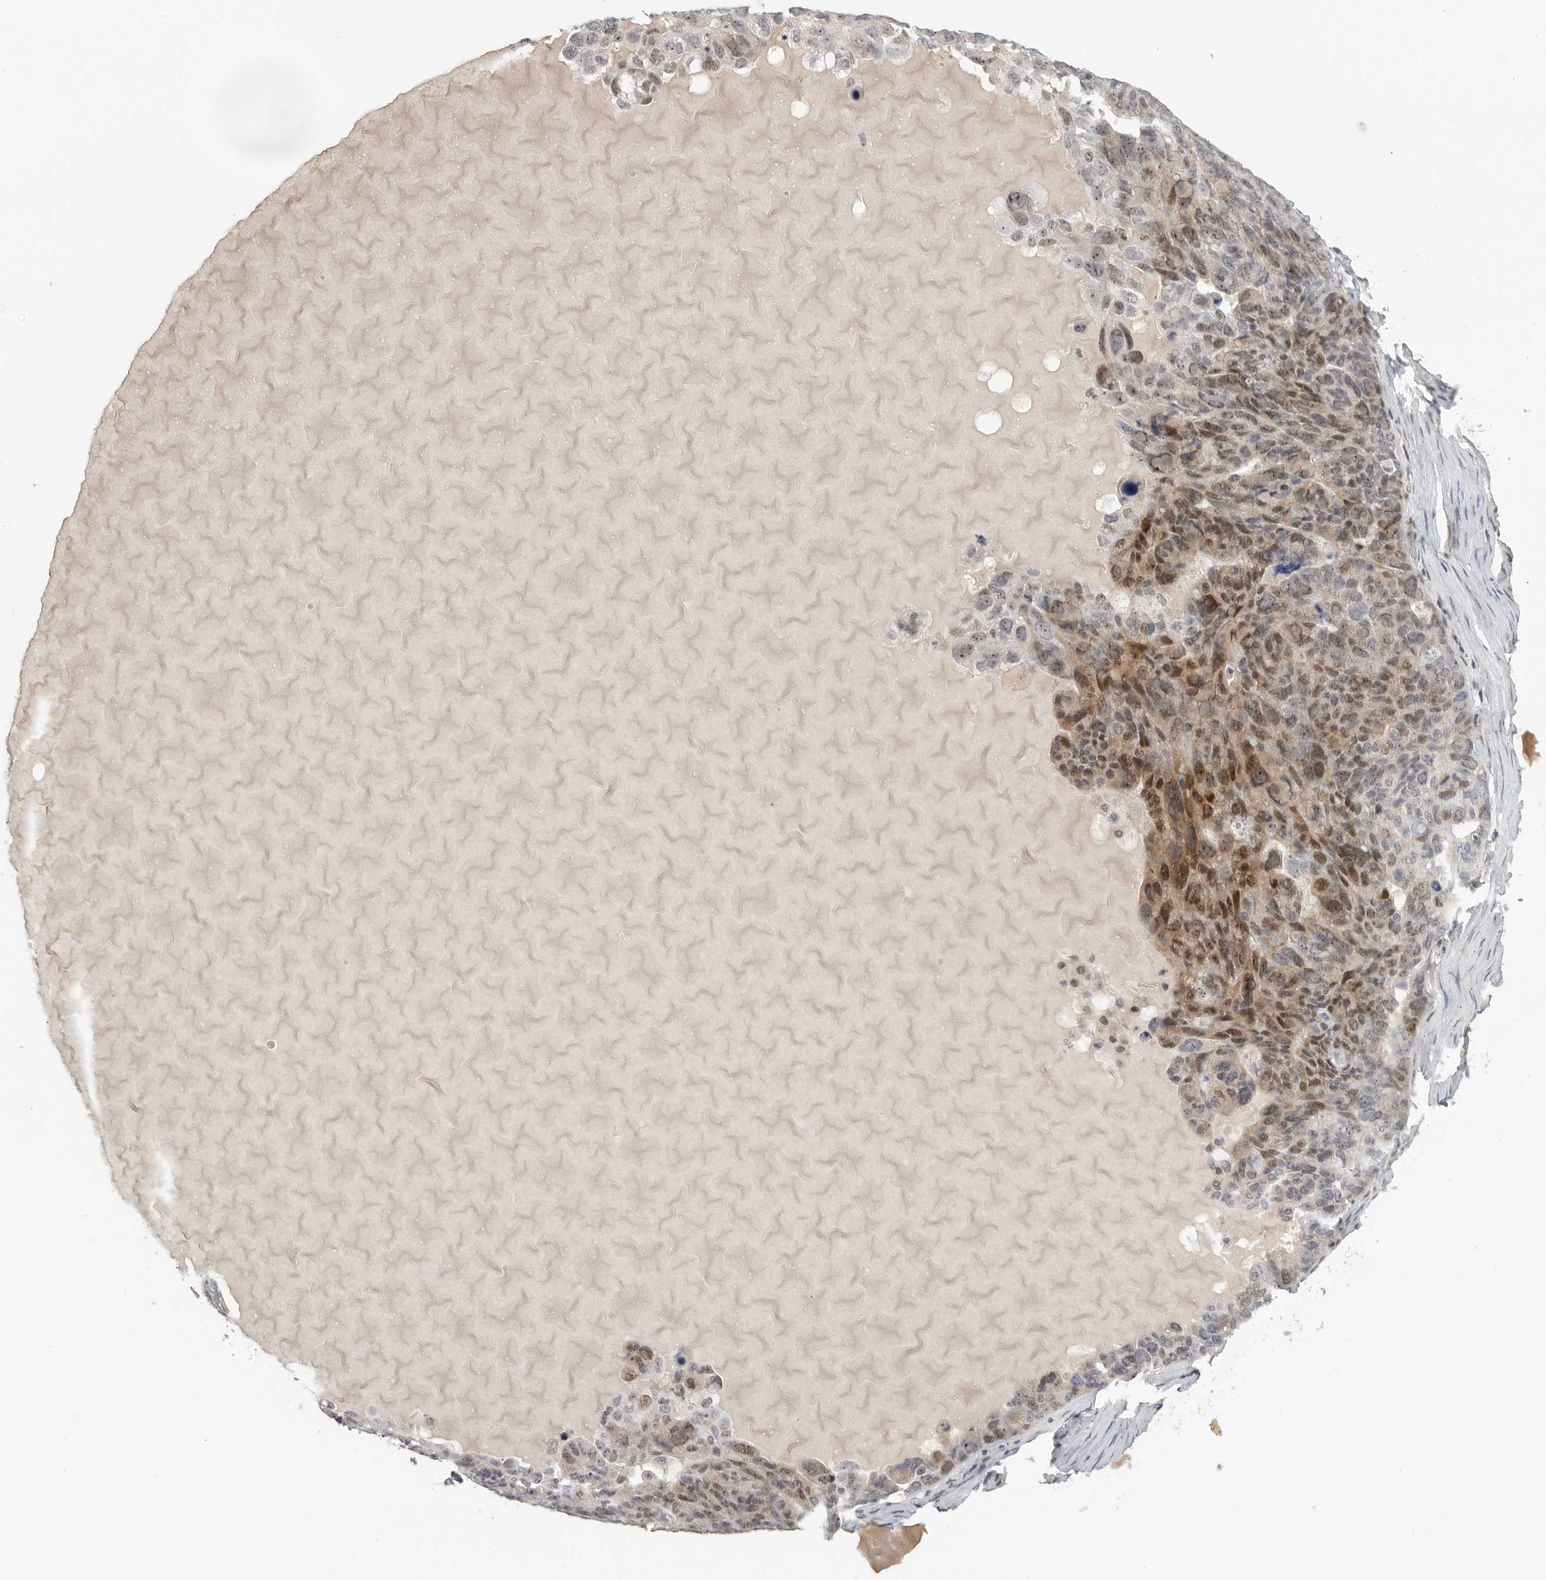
{"staining": {"intensity": "moderate", "quantity": "<25%", "location": "cytoplasmic/membranous,nuclear"}, "tissue": "ovarian cancer", "cell_type": "Tumor cells", "image_type": "cancer", "snomed": [{"axis": "morphology", "description": "Cystadenocarcinoma, serous, NOS"}, {"axis": "topography", "description": "Ovary"}], "caption": "Brown immunohistochemical staining in human ovarian serous cystadenocarcinoma shows moderate cytoplasmic/membranous and nuclear staining in approximately <25% of tumor cells.", "gene": "PCMTD1", "patient": {"sex": "female", "age": 44}}